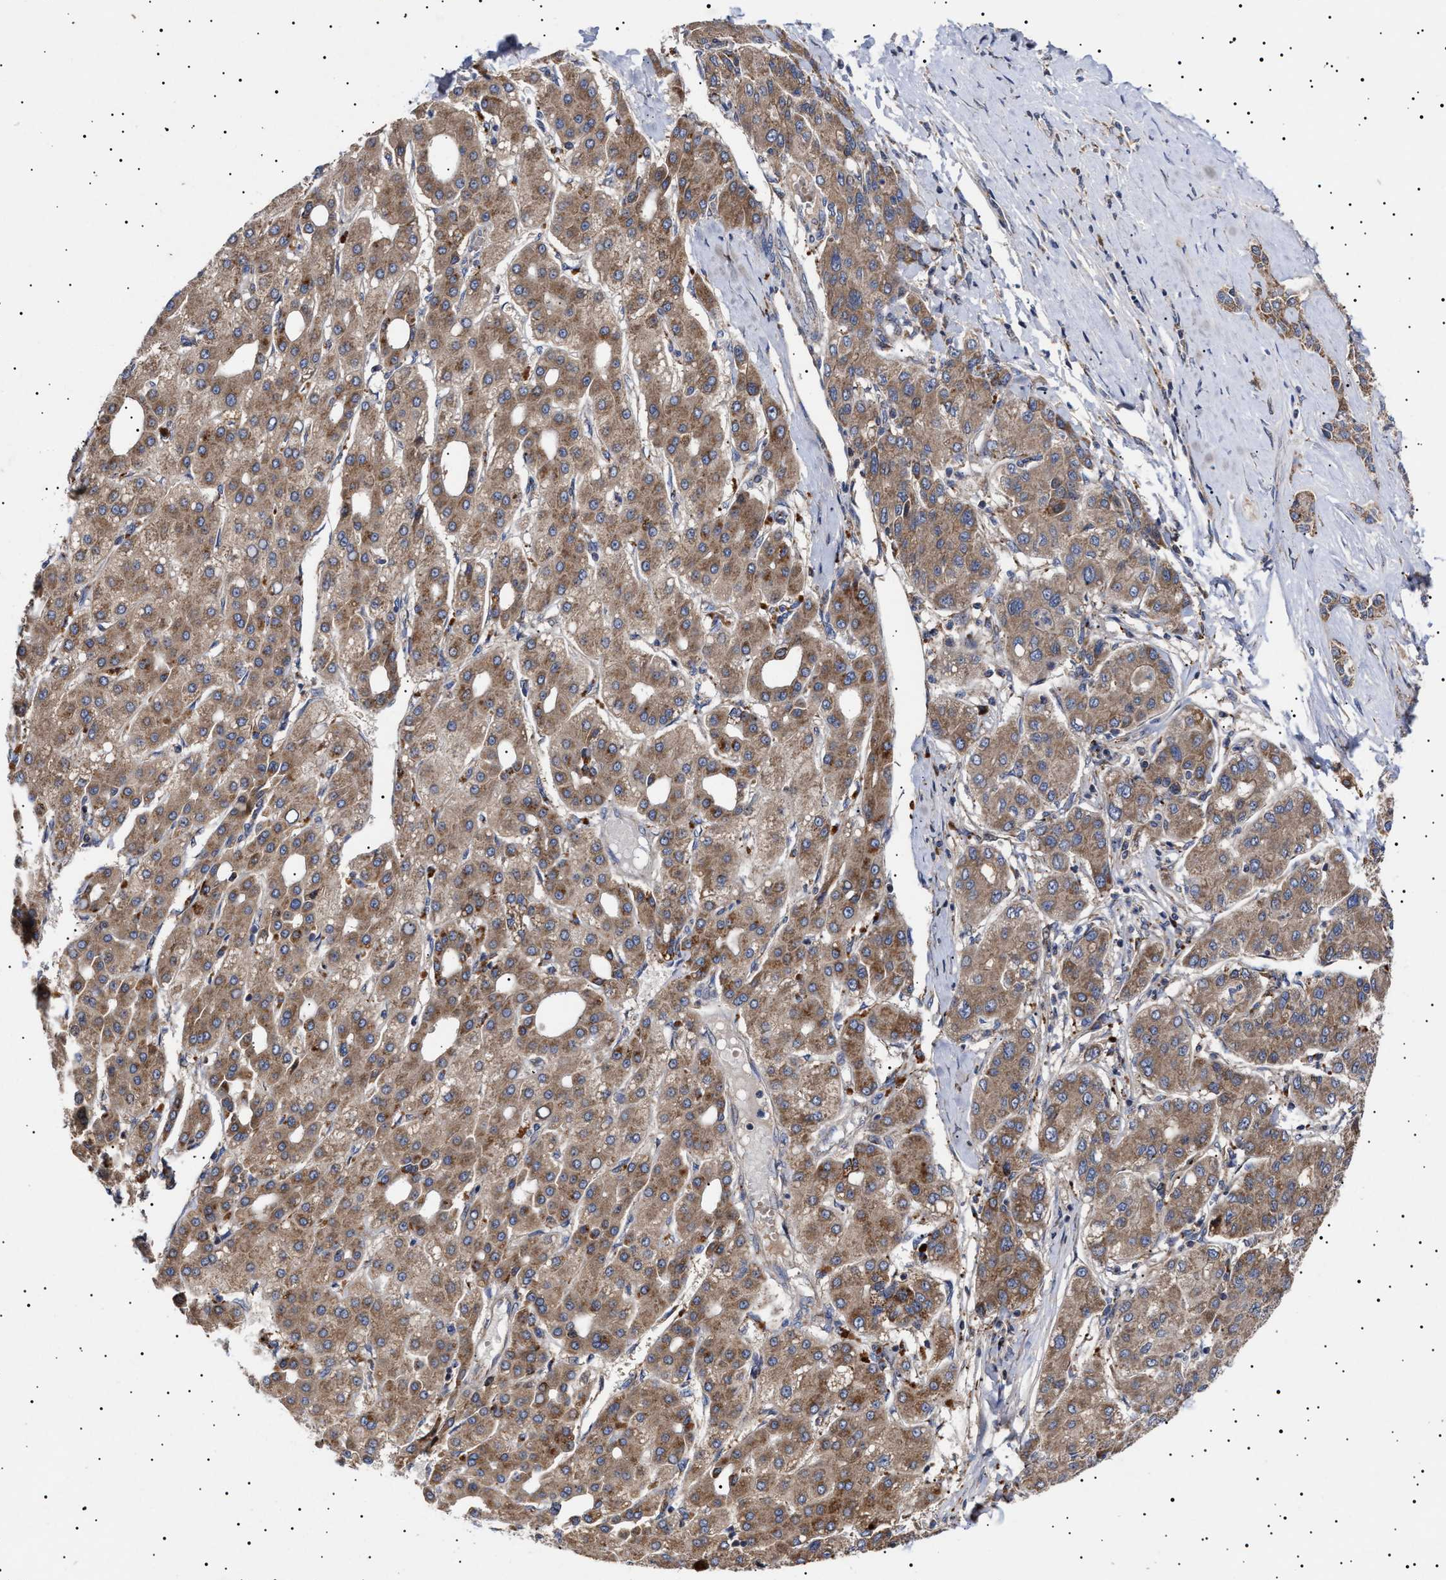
{"staining": {"intensity": "moderate", "quantity": ">75%", "location": "cytoplasmic/membranous"}, "tissue": "liver cancer", "cell_type": "Tumor cells", "image_type": "cancer", "snomed": [{"axis": "morphology", "description": "Carcinoma, Hepatocellular, NOS"}, {"axis": "topography", "description": "Liver"}], "caption": "A micrograph showing moderate cytoplasmic/membranous positivity in about >75% of tumor cells in liver cancer (hepatocellular carcinoma), as visualized by brown immunohistochemical staining.", "gene": "MRPL10", "patient": {"sex": "male", "age": 65}}